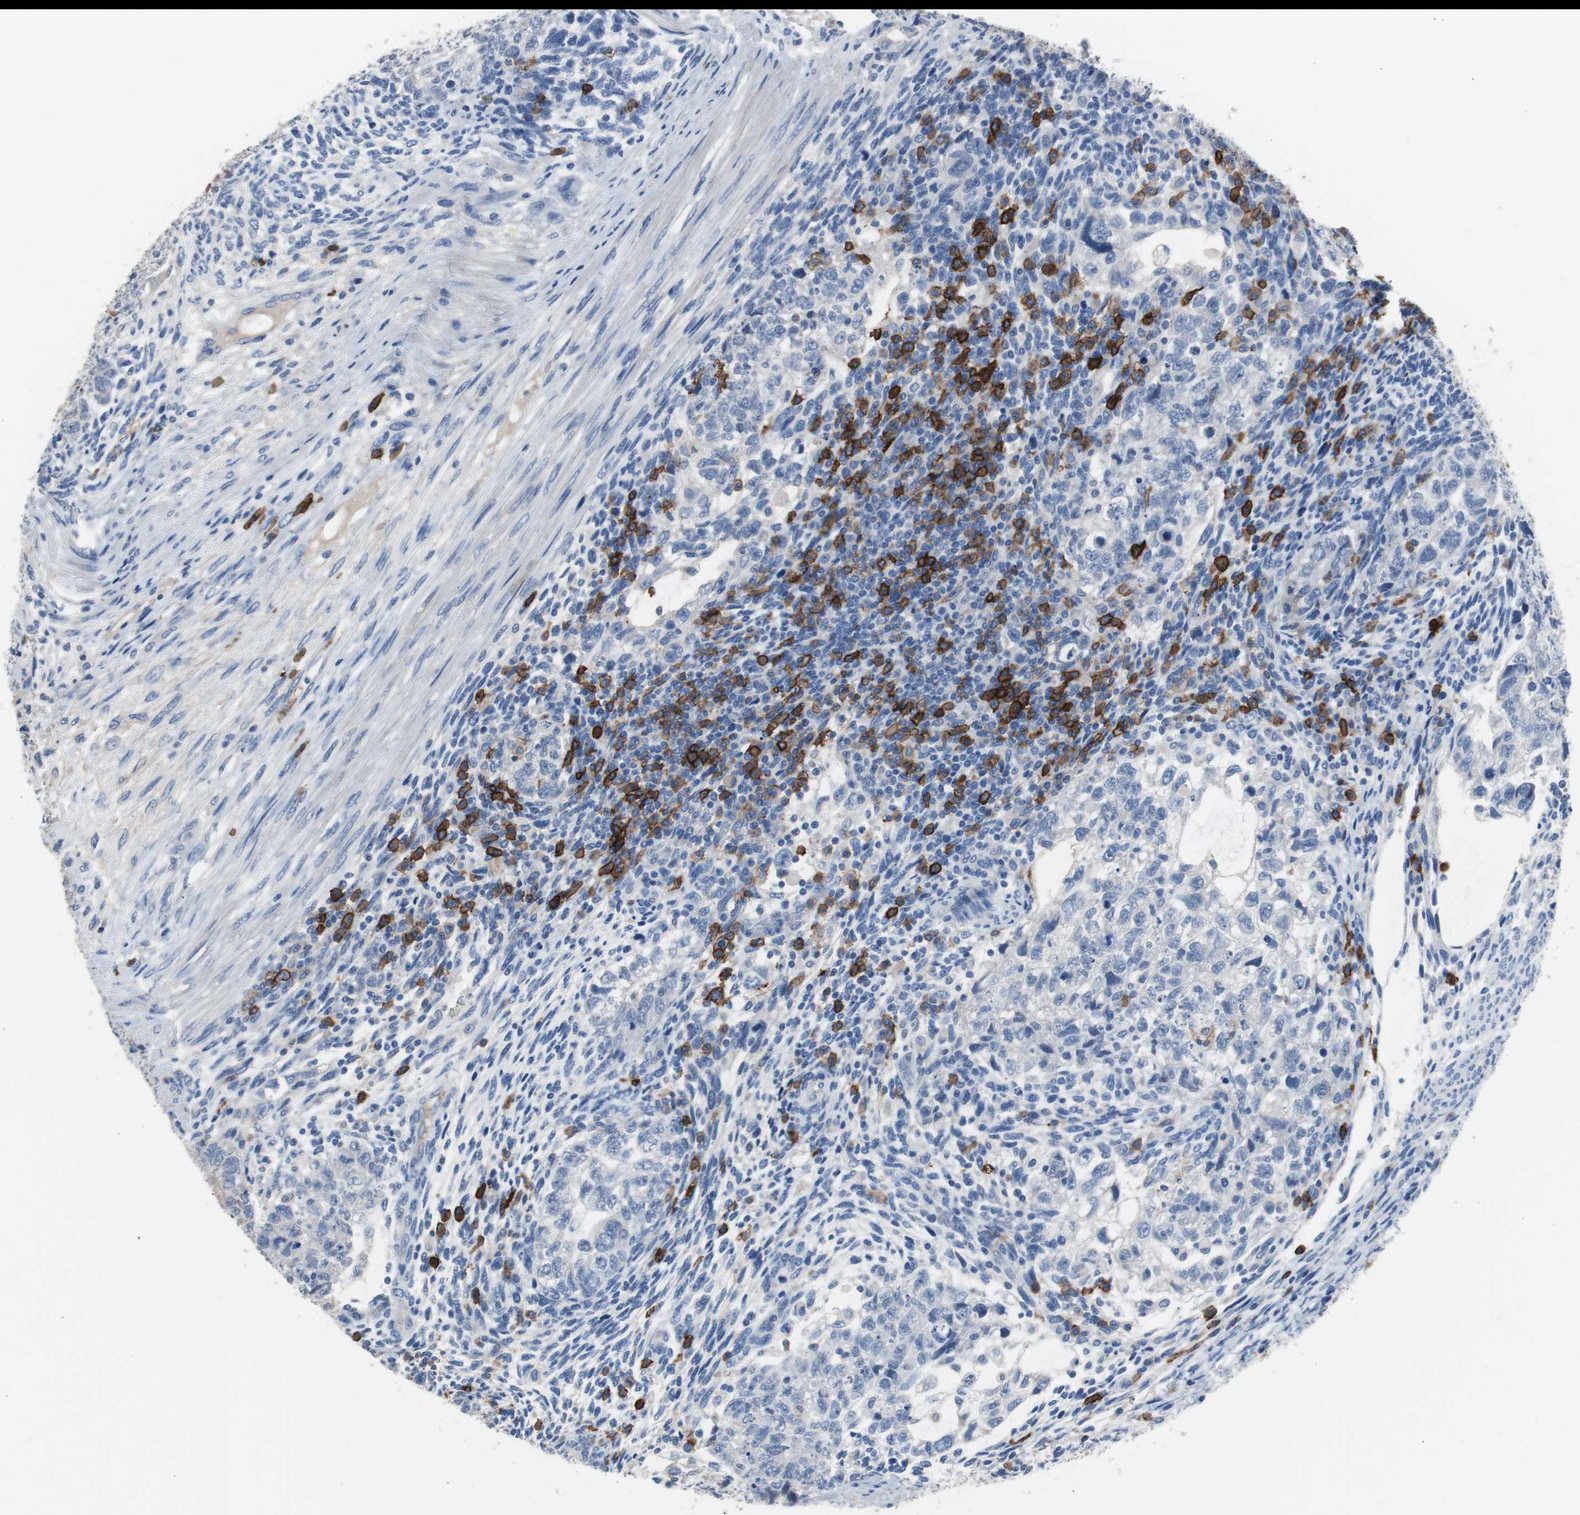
{"staining": {"intensity": "negative", "quantity": "none", "location": "none"}, "tissue": "testis cancer", "cell_type": "Tumor cells", "image_type": "cancer", "snomed": [{"axis": "morphology", "description": "Normal tissue, NOS"}, {"axis": "morphology", "description": "Carcinoma, Embryonal, NOS"}, {"axis": "topography", "description": "Testis"}], "caption": "Human testis cancer stained for a protein using IHC shows no positivity in tumor cells.", "gene": "FCGR2B", "patient": {"sex": "male", "age": 36}}